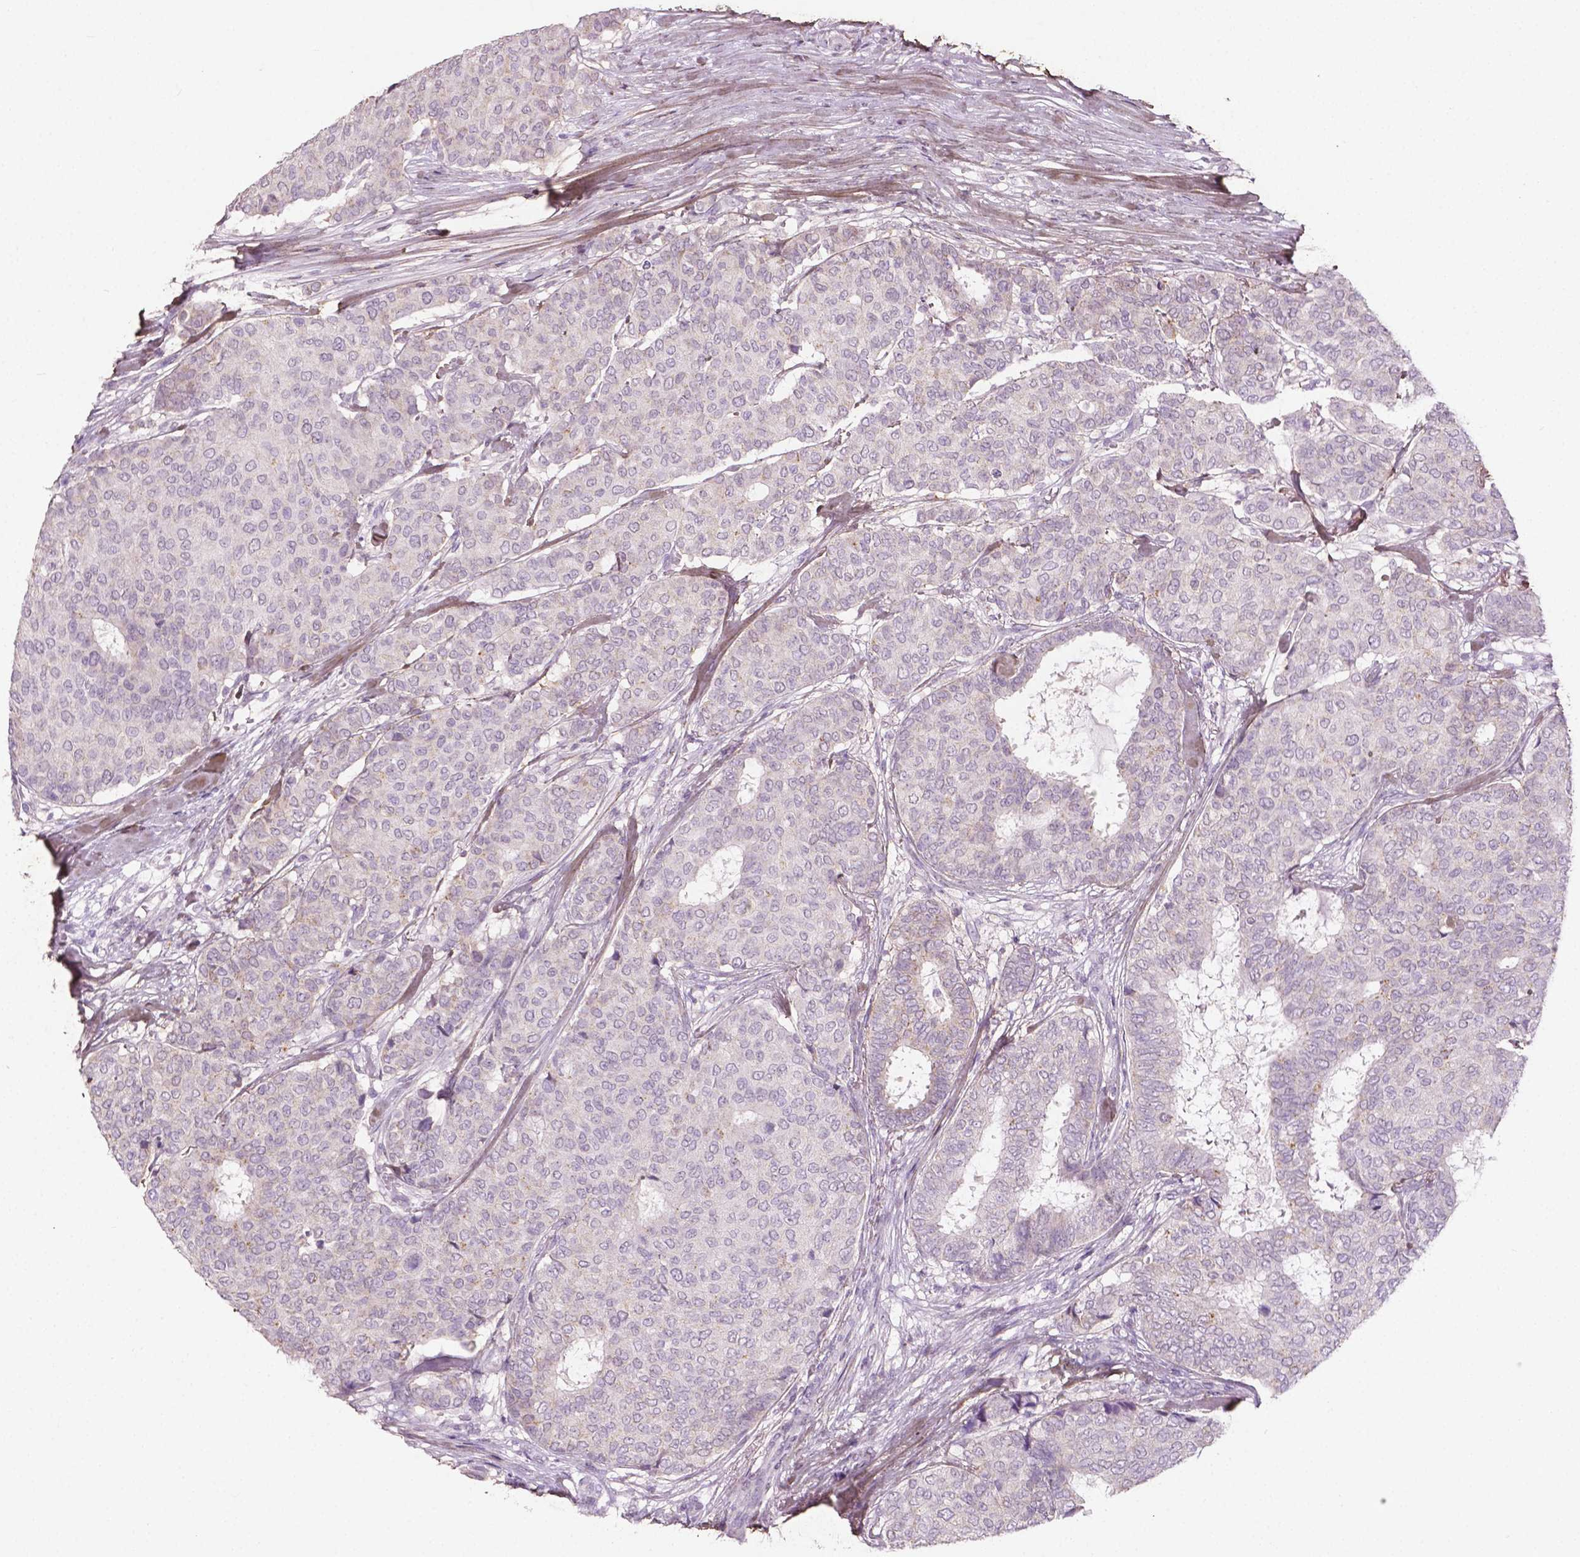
{"staining": {"intensity": "negative", "quantity": "none", "location": "none"}, "tissue": "breast cancer", "cell_type": "Tumor cells", "image_type": "cancer", "snomed": [{"axis": "morphology", "description": "Duct carcinoma"}, {"axis": "topography", "description": "Breast"}], "caption": "This is a photomicrograph of immunohistochemistry staining of breast cancer (intraductal carcinoma), which shows no positivity in tumor cells.", "gene": "DLG2", "patient": {"sex": "female", "age": 75}}